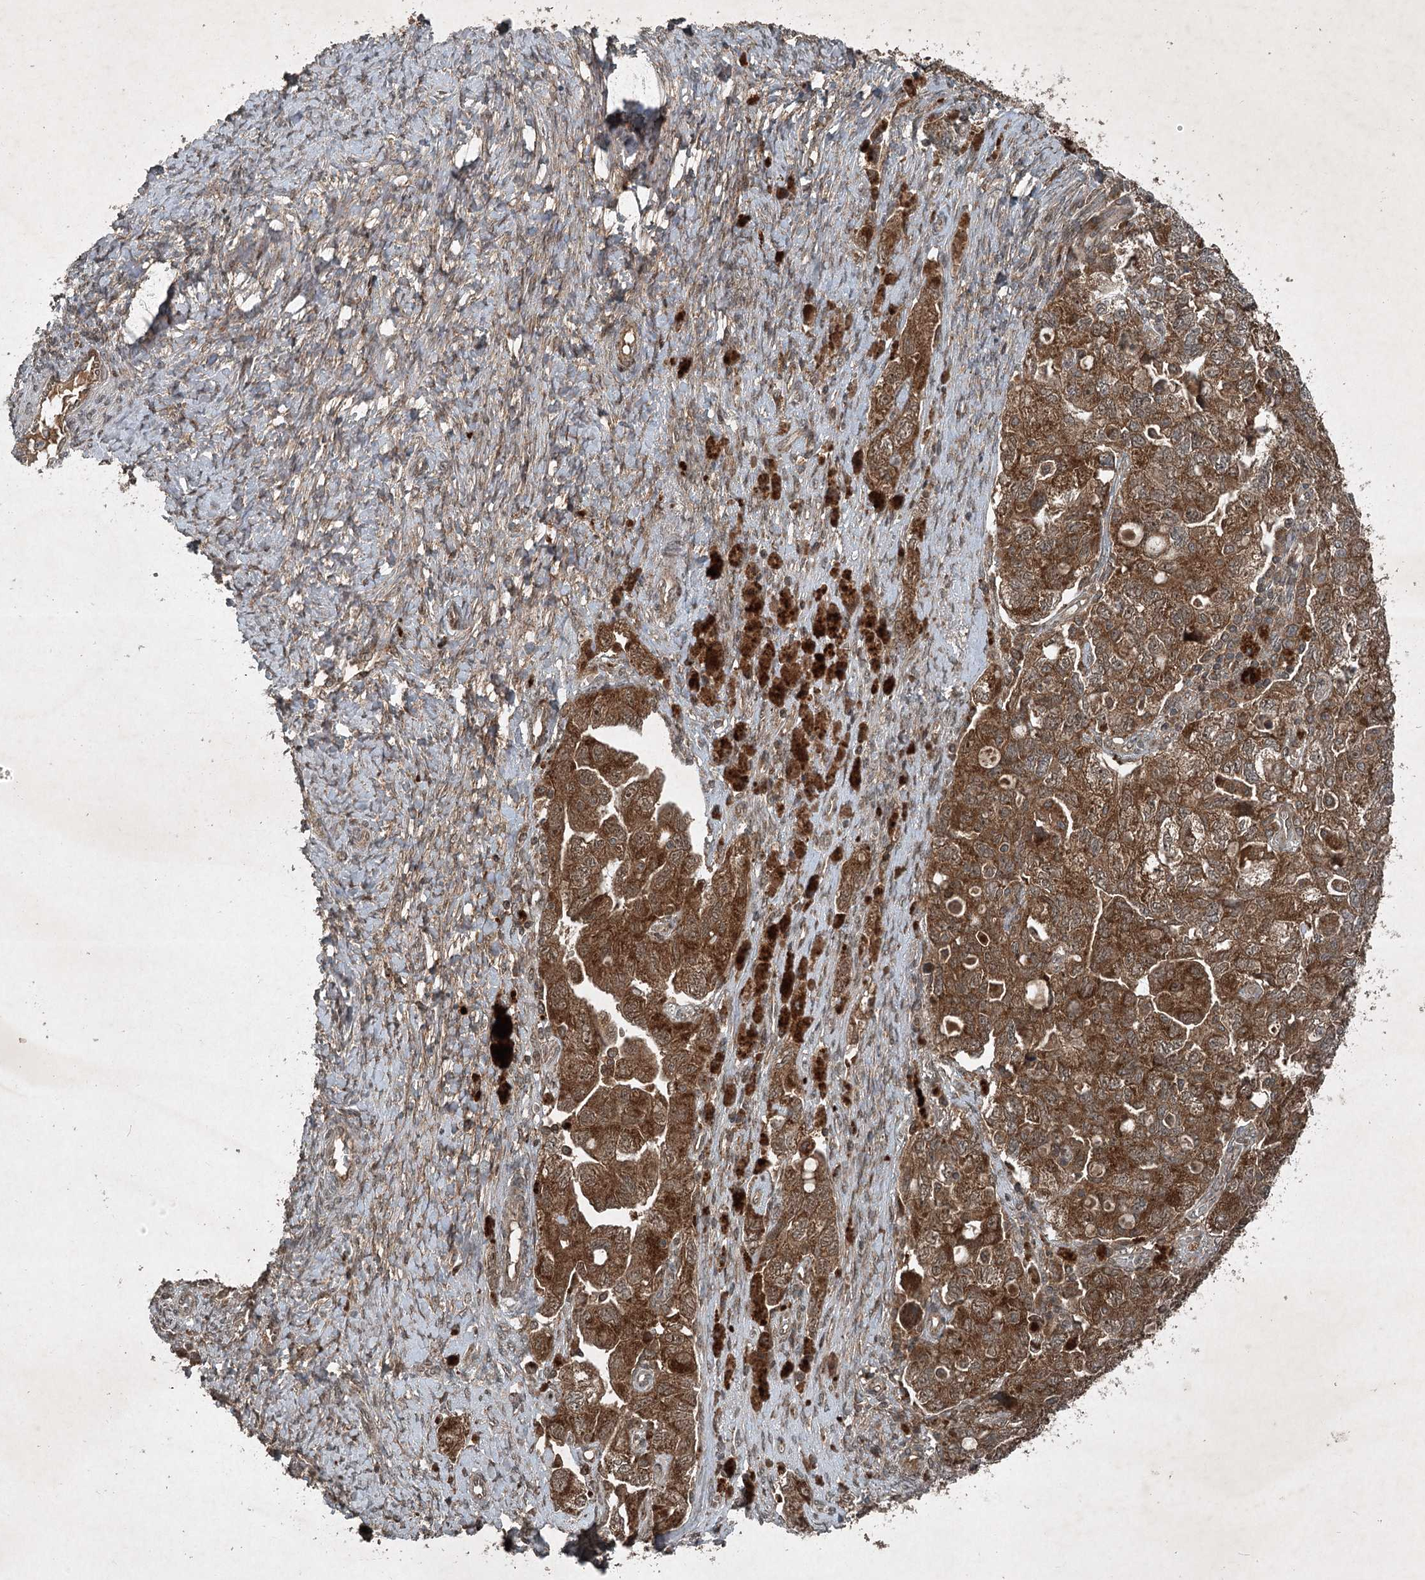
{"staining": {"intensity": "strong", "quantity": ">75%", "location": "cytoplasmic/membranous"}, "tissue": "ovarian cancer", "cell_type": "Tumor cells", "image_type": "cancer", "snomed": [{"axis": "morphology", "description": "Carcinoma, NOS"}, {"axis": "morphology", "description": "Cystadenocarcinoma, serous, NOS"}, {"axis": "topography", "description": "Ovary"}], "caption": "IHC of ovarian serous cystadenocarcinoma reveals high levels of strong cytoplasmic/membranous staining in about >75% of tumor cells.", "gene": "UNC93A", "patient": {"sex": "female", "age": 69}}